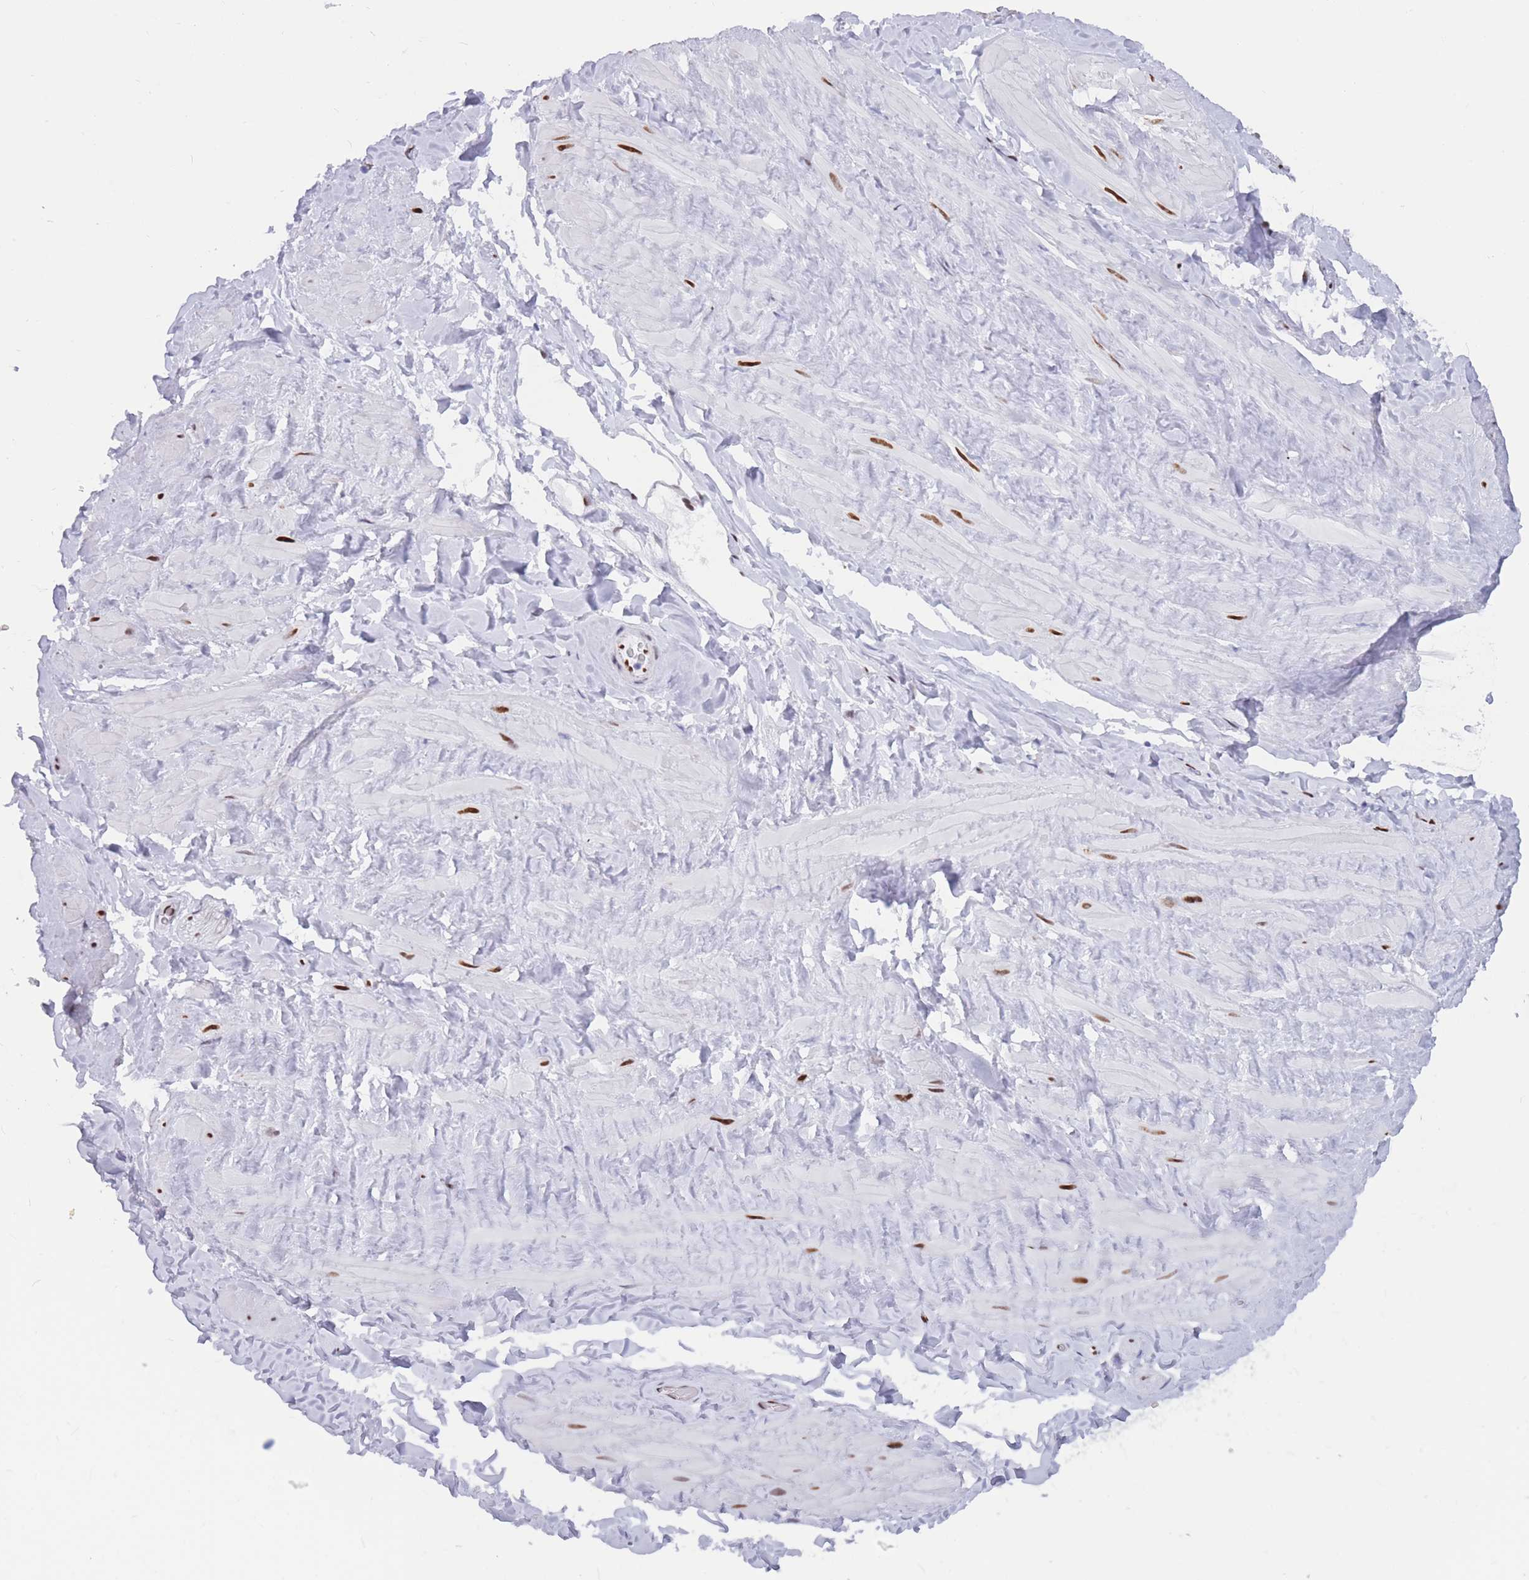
{"staining": {"intensity": "strong", "quantity": ">75%", "location": "nuclear"}, "tissue": "soft tissue", "cell_type": "Fibroblasts", "image_type": "normal", "snomed": [{"axis": "morphology", "description": "Normal tissue, NOS"}, {"axis": "topography", "description": "Soft tissue"}, {"axis": "topography", "description": "Vascular tissue"}], "caption": "IHC image of unremarkable soft tissue: soft tissue stained using immunohistochemistry (IHC) demonstrates high levels of strong protein expression localized specifically in the nuclear of fibroblasts, appearing as a nuclear brown color.", "gene": "NASP", "patient": {"sex": "male", "age": 41}}